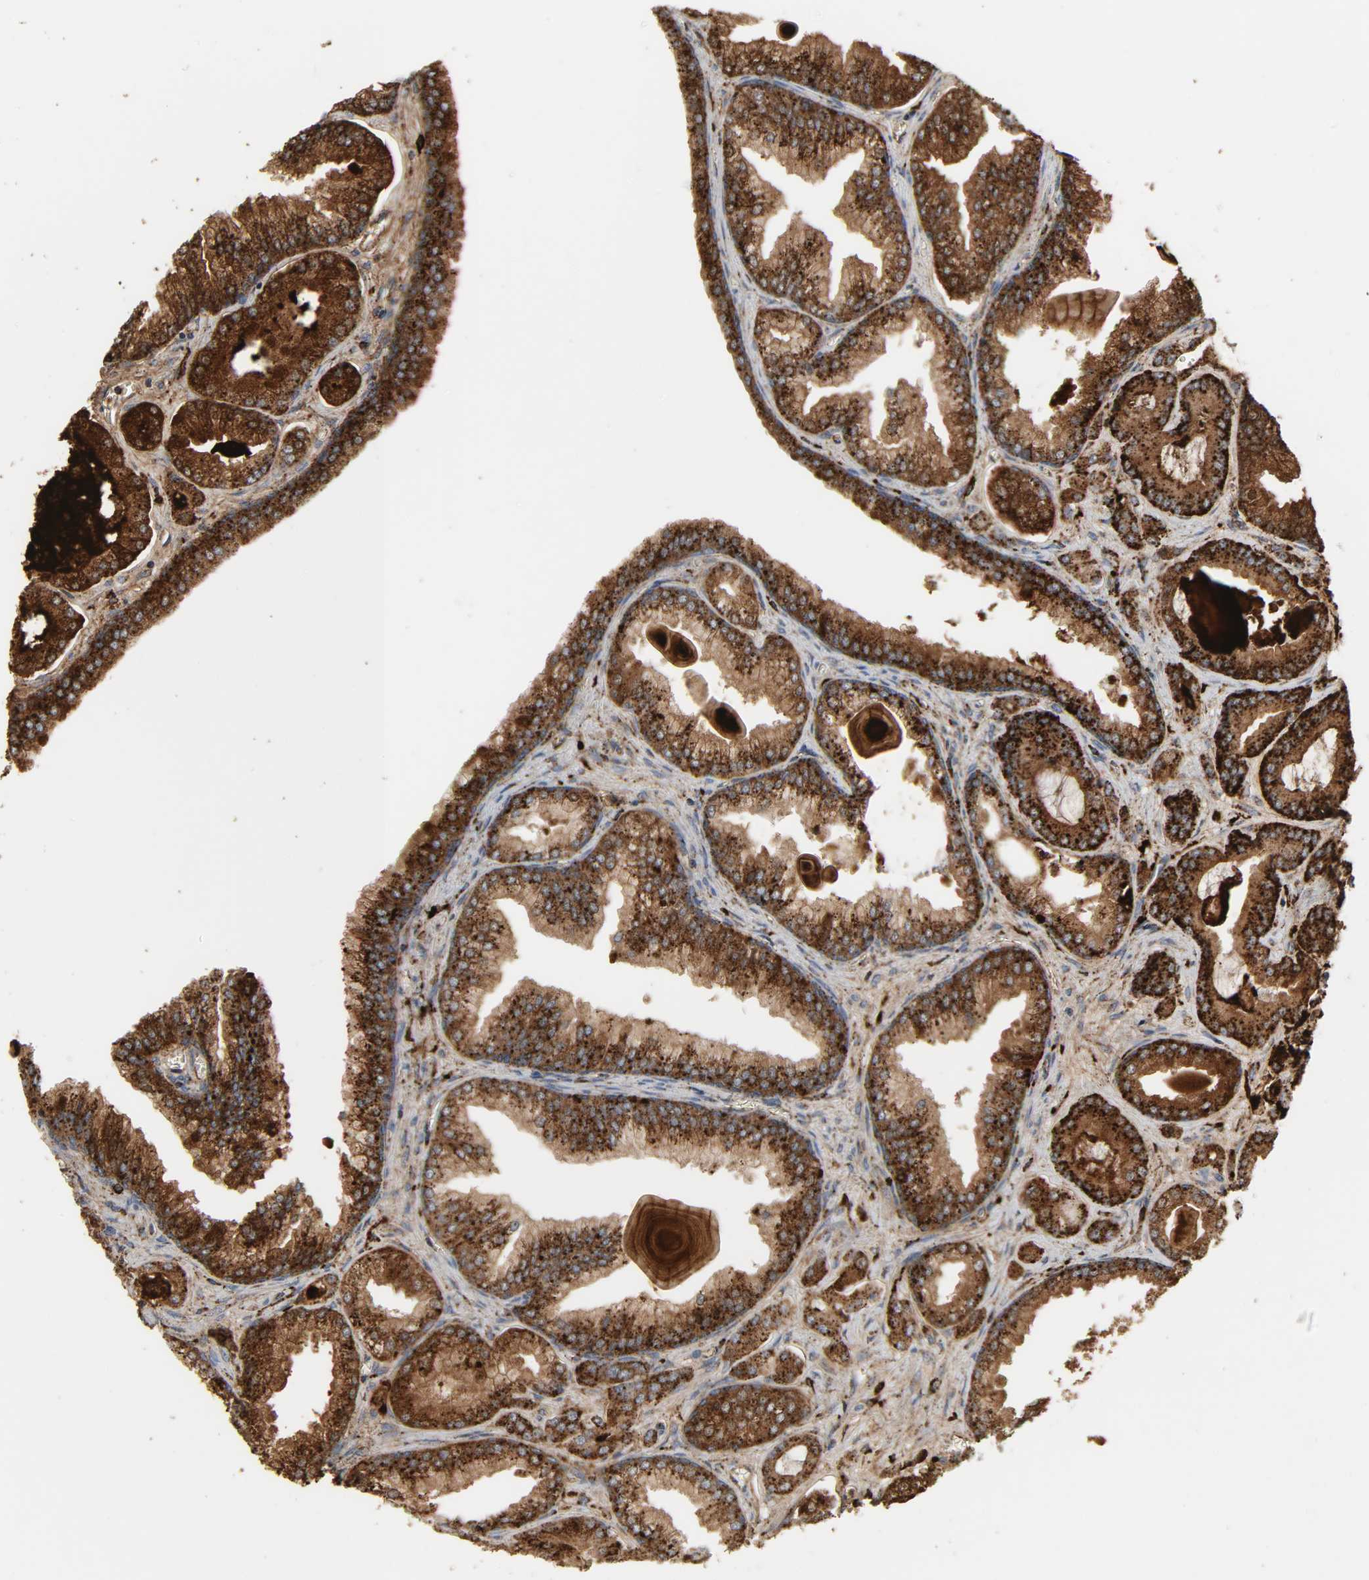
{"staining": {"intensity": "strong", "quantity": ">75%", "location": "cytoplasmic/membranous"}, "tissue": "prostate cancer", "cell_type": "Tumor cells", "image_type": "cancer", "snomed": [{"axis": "morphology", "description": "Adenocarcinoma, Low grade"}, {"axis": "topography", "description": "Prostate"}], "caption": "Protein expression analysis of prostate low-grade adenocarcinoma reveals strong cytoplasmic/membranous staining in approximately >75% of tumor cells.", "gene": "PSAP", "patient": {"sex": "male", "age": 59}}